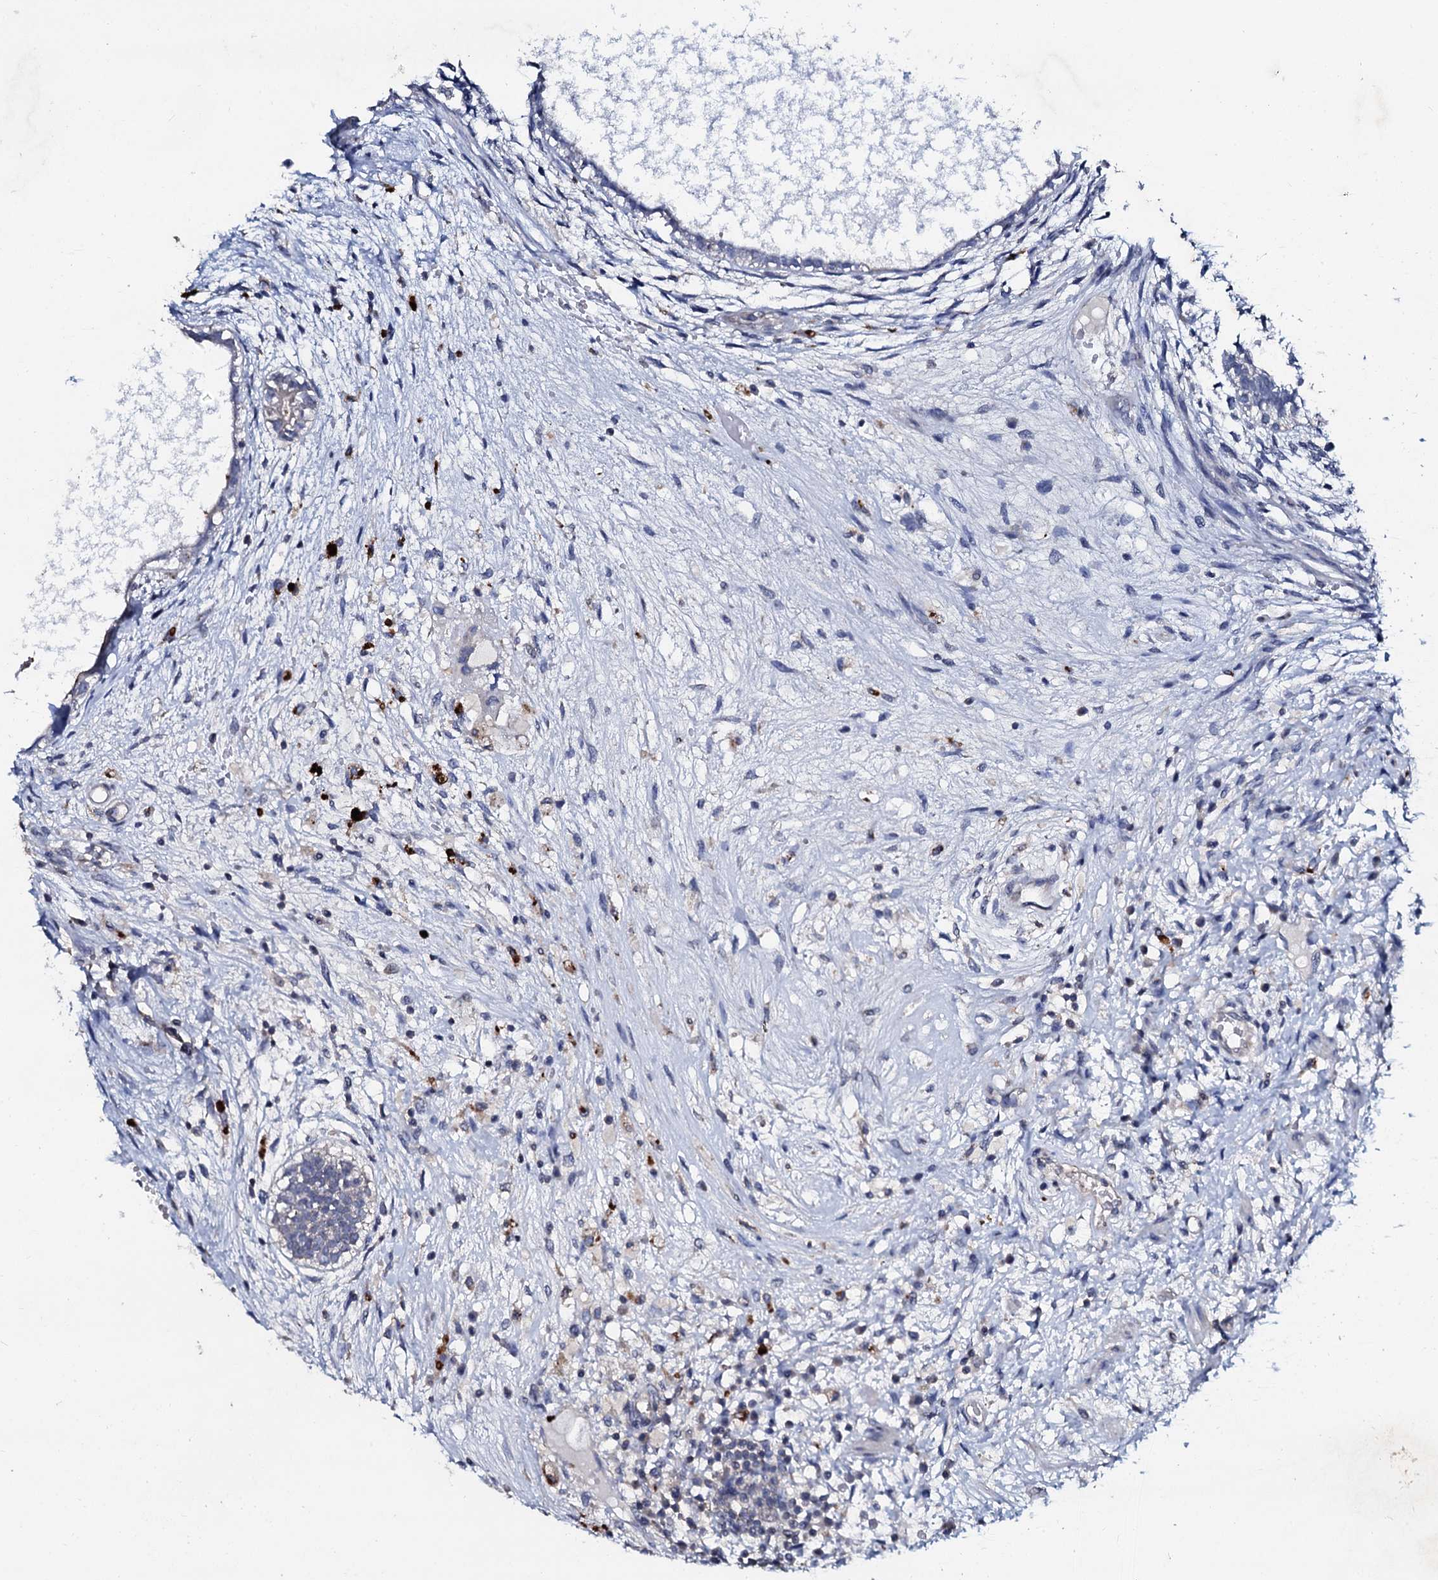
{"staining": {"intensity": "negative", "quantity": "none", "location": "none"}, "tissue": "testis cancer", "cell_type": "Tumor cells", "image_type": "cancer", "snomed": [{"axis": "morphology", "description": "Carcinoma, Embryonal, NOS"}, {"axis": "topography", "description": "Testis"}], "caption": "A photomicrograph of human embryonal carcinoma (testis) is negative for staining in tumor cells.", "gene": "SLC37A4", "patient": {"sex": "male", "age": 26}}